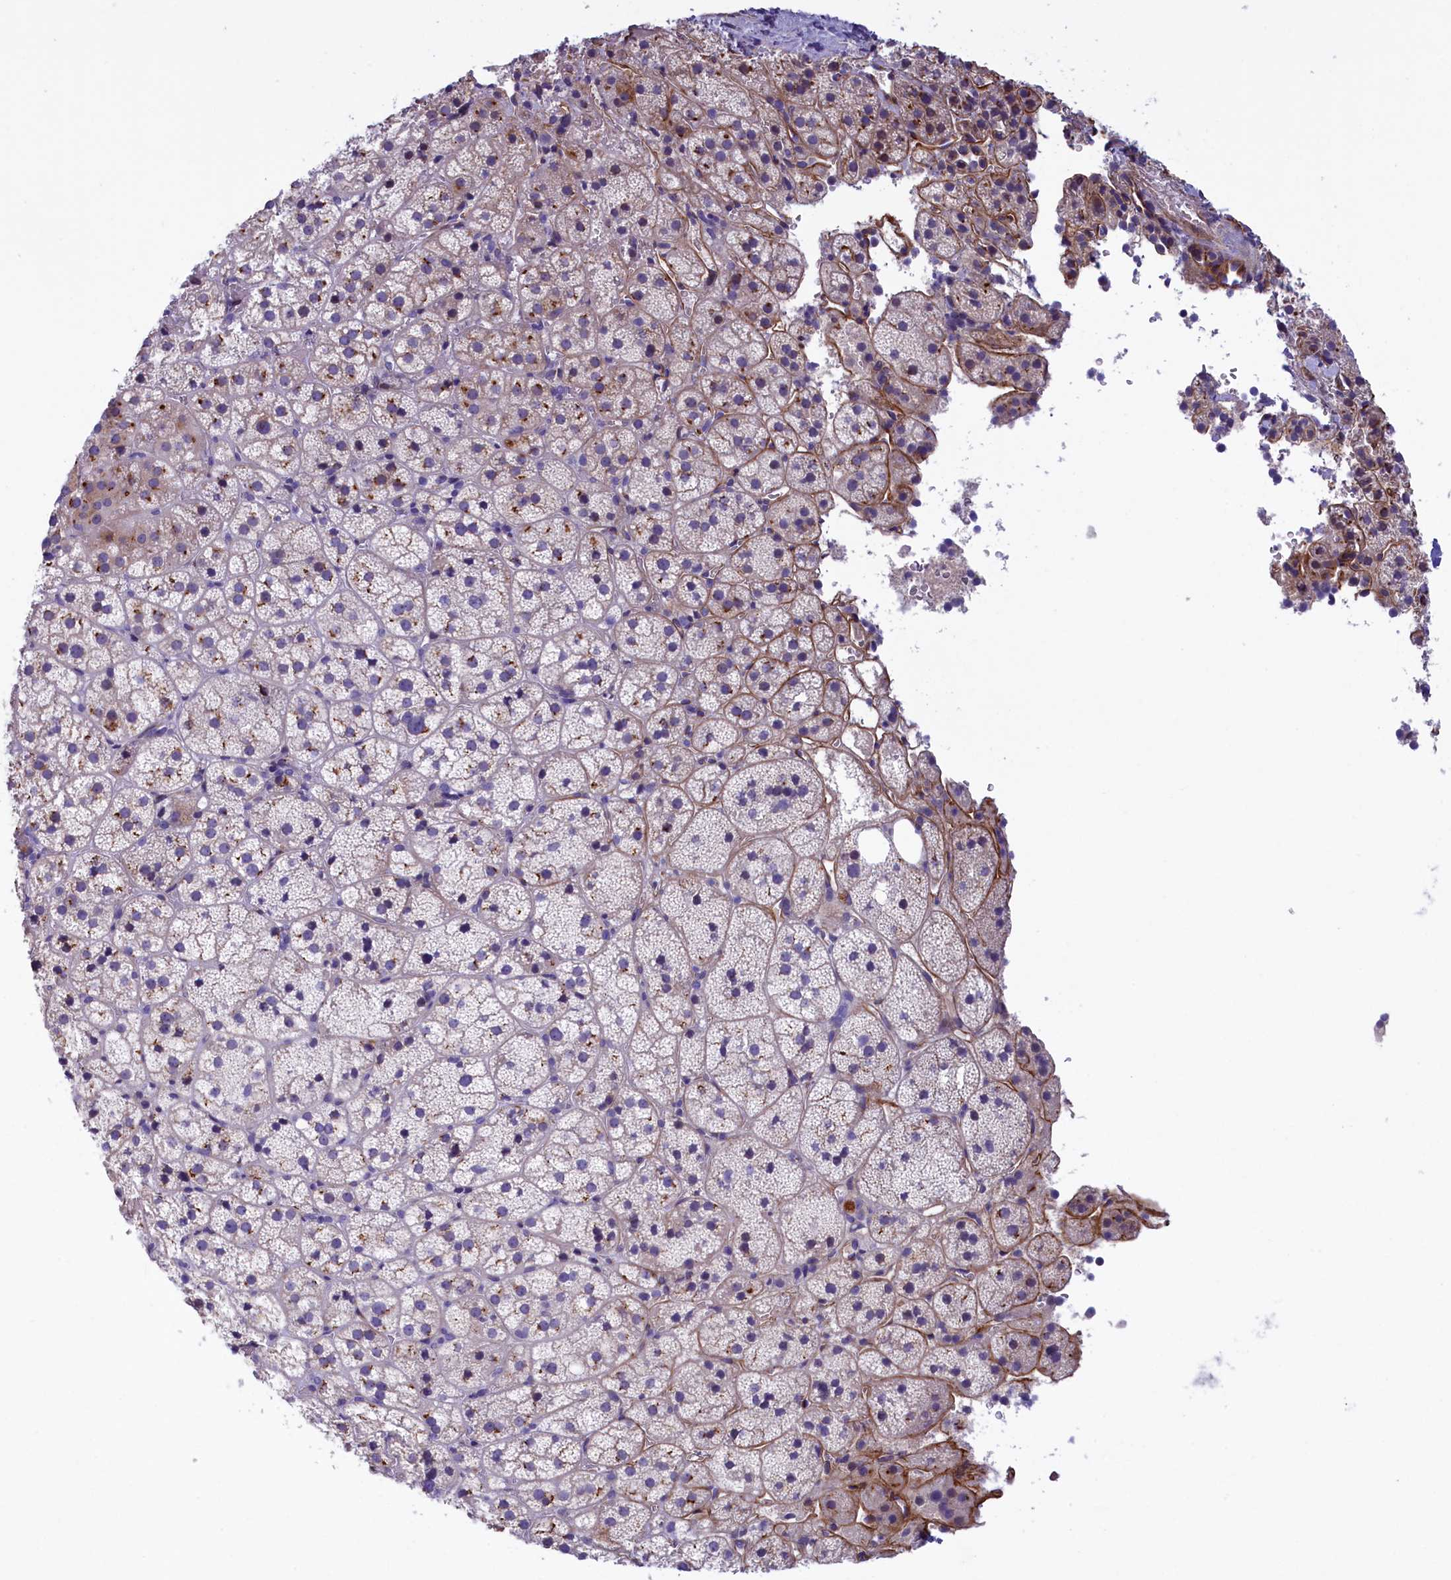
{"staining": {"intensity": "moderate", "quantity": "<25%", "location": "cytoplasmic/membranous"}, "tissue": "adrenal gland", "cell_type": "Glandular cells", "image_type": "normal", "snomed": [{"axis": "morphology", "description": "Normal tissue, NOS"}, {"axis": "topography", "description": "Adrenal gland"}], "caption": "Immunohistochemistry (IHC) staining of unremarkable adrenal gland, which exhibits low levels of moderate cytoplasmic/membranous expression in approximately <25% of glandular cells indicating moderate cytoplasmic/membranous protein positivity. The staining was performed using DAB (brown) for protein detection and nuclei were counterstained in hematoxylin (blue).", "gene": "LOXL1", "patient": {"sex": "female", "age": 44}}